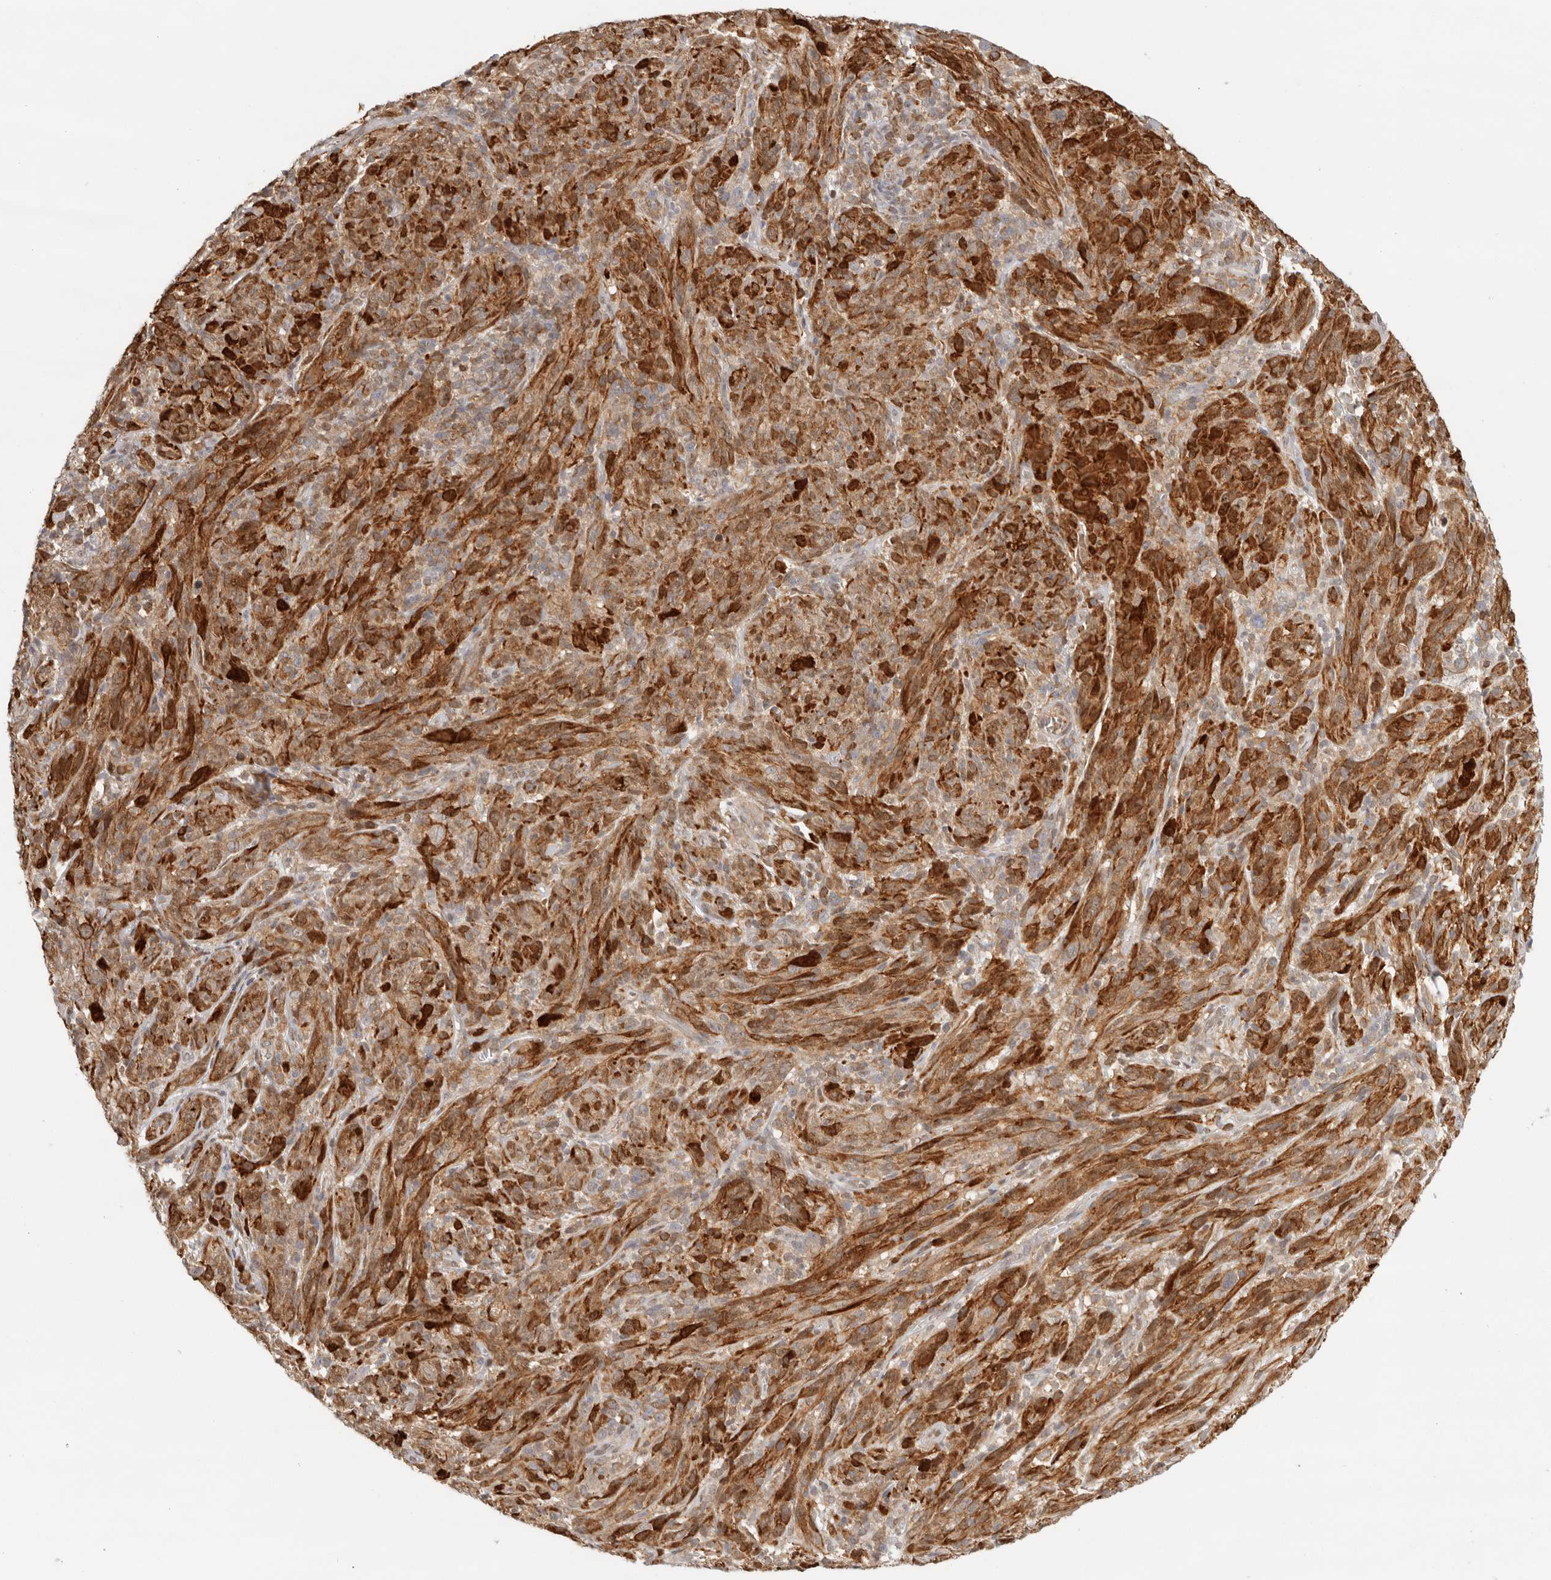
{"staining": {"intensity": "strong", "quantity": ">75%", "location": "cytoplasmic/membranous"}, "tissue": "melanoma", "cell_type": "Tumor cells", "image_type": "cancer", "snomed": [{"axis": "morphology", "description": "Malignant melanoma, NOS"}, {"axis": "topography", "description": "Skin of head"}], "caption": "DAB (3,3'-diaminobenzidine) immunohistochemical staining of malignant melanoma exhibits strong cytoplasmic/membranous protein expression in about >75% of tumor cells.", "gene": "AHDC1", "patient": {"sex": "male", "age": 96}}